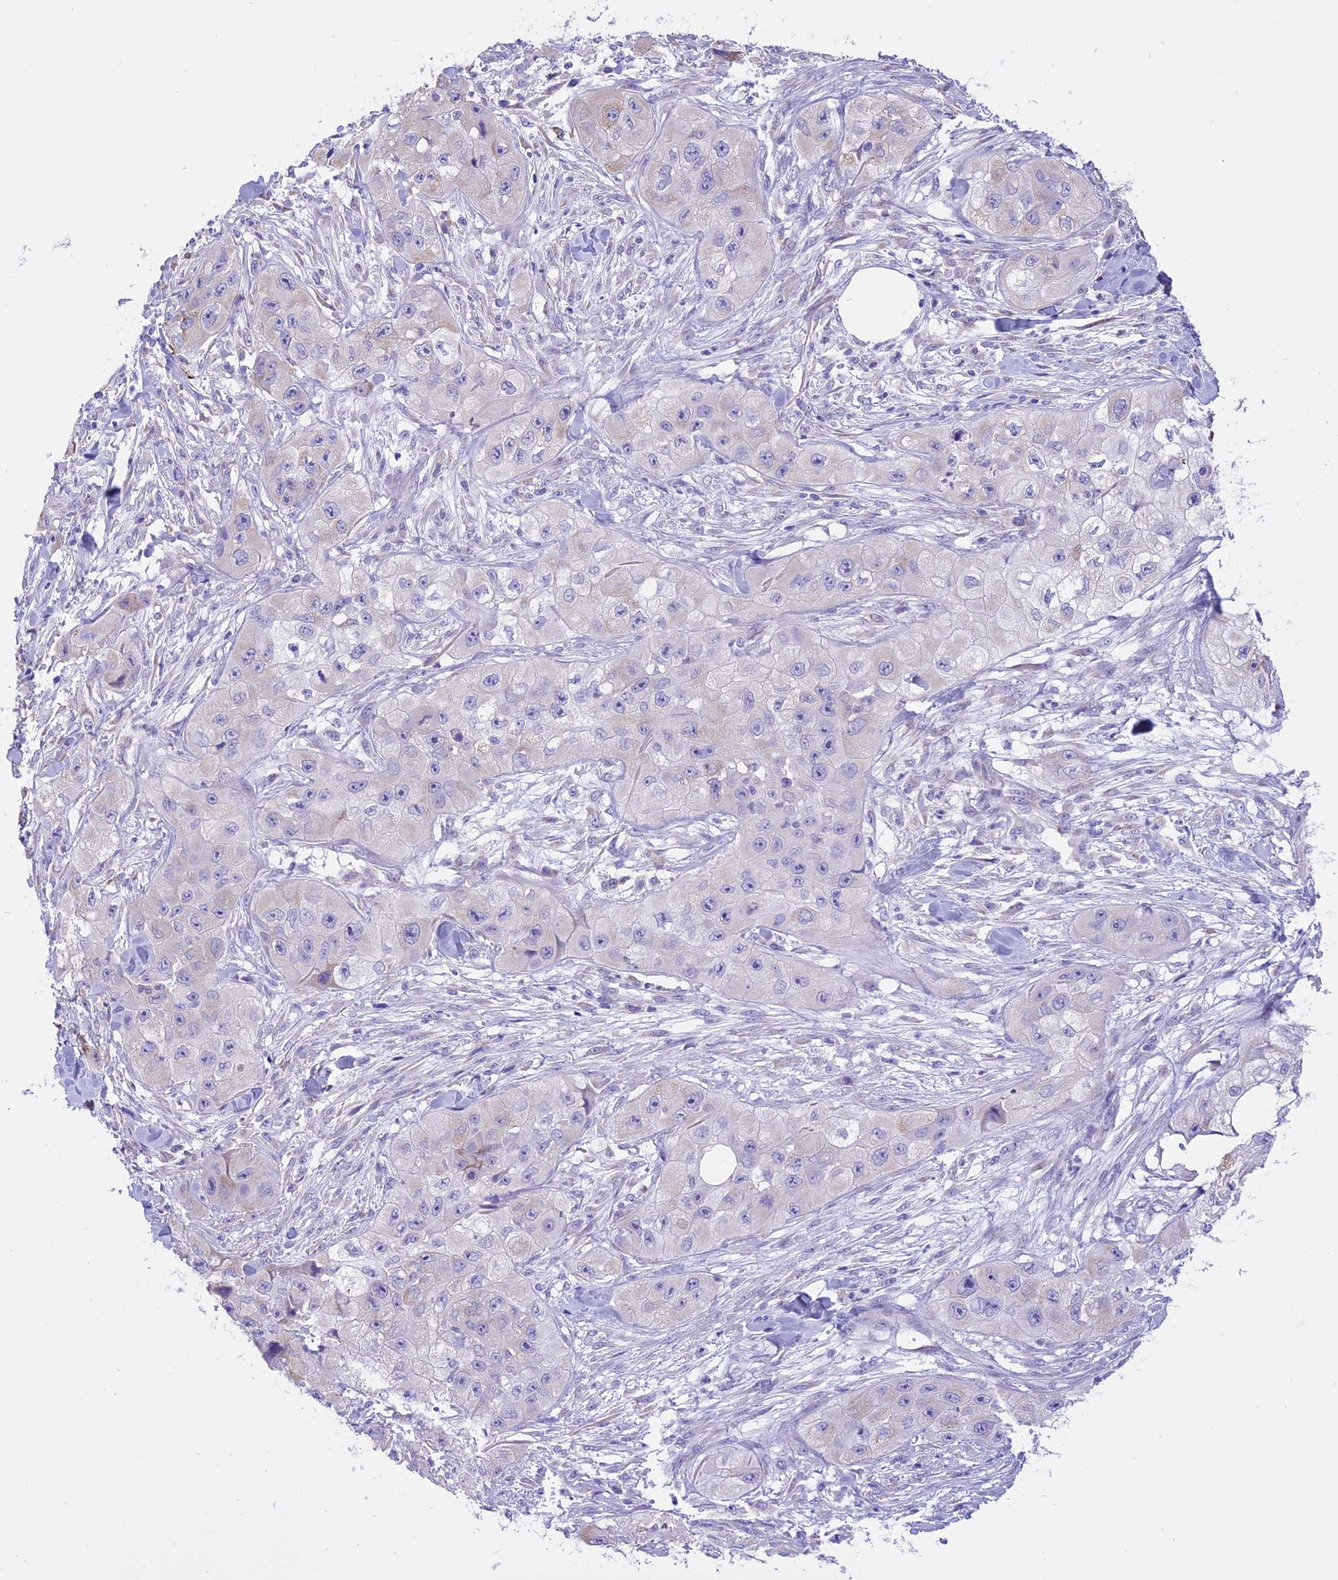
{"staining": {"intensity": "negative", "quantity": "none", "location": "none"}, "tissue": "skin cancer", "cell_type": "Tumor cells", "image_type": "cancer", "snomed": [{"axis": "morphology", "description": "Squamous cell carcinoma, NOS"}, {"axis": "topography", "description": "Skin"}, {"axis": "topography", "description": "Subcutis"}], "caption": "An image of squamous cell carcinoma (skin) stained for a protein shows no brown staining in tumor cells.", "gene": "ARMCX6", "patient": {"sex": "male", "age": 73}}